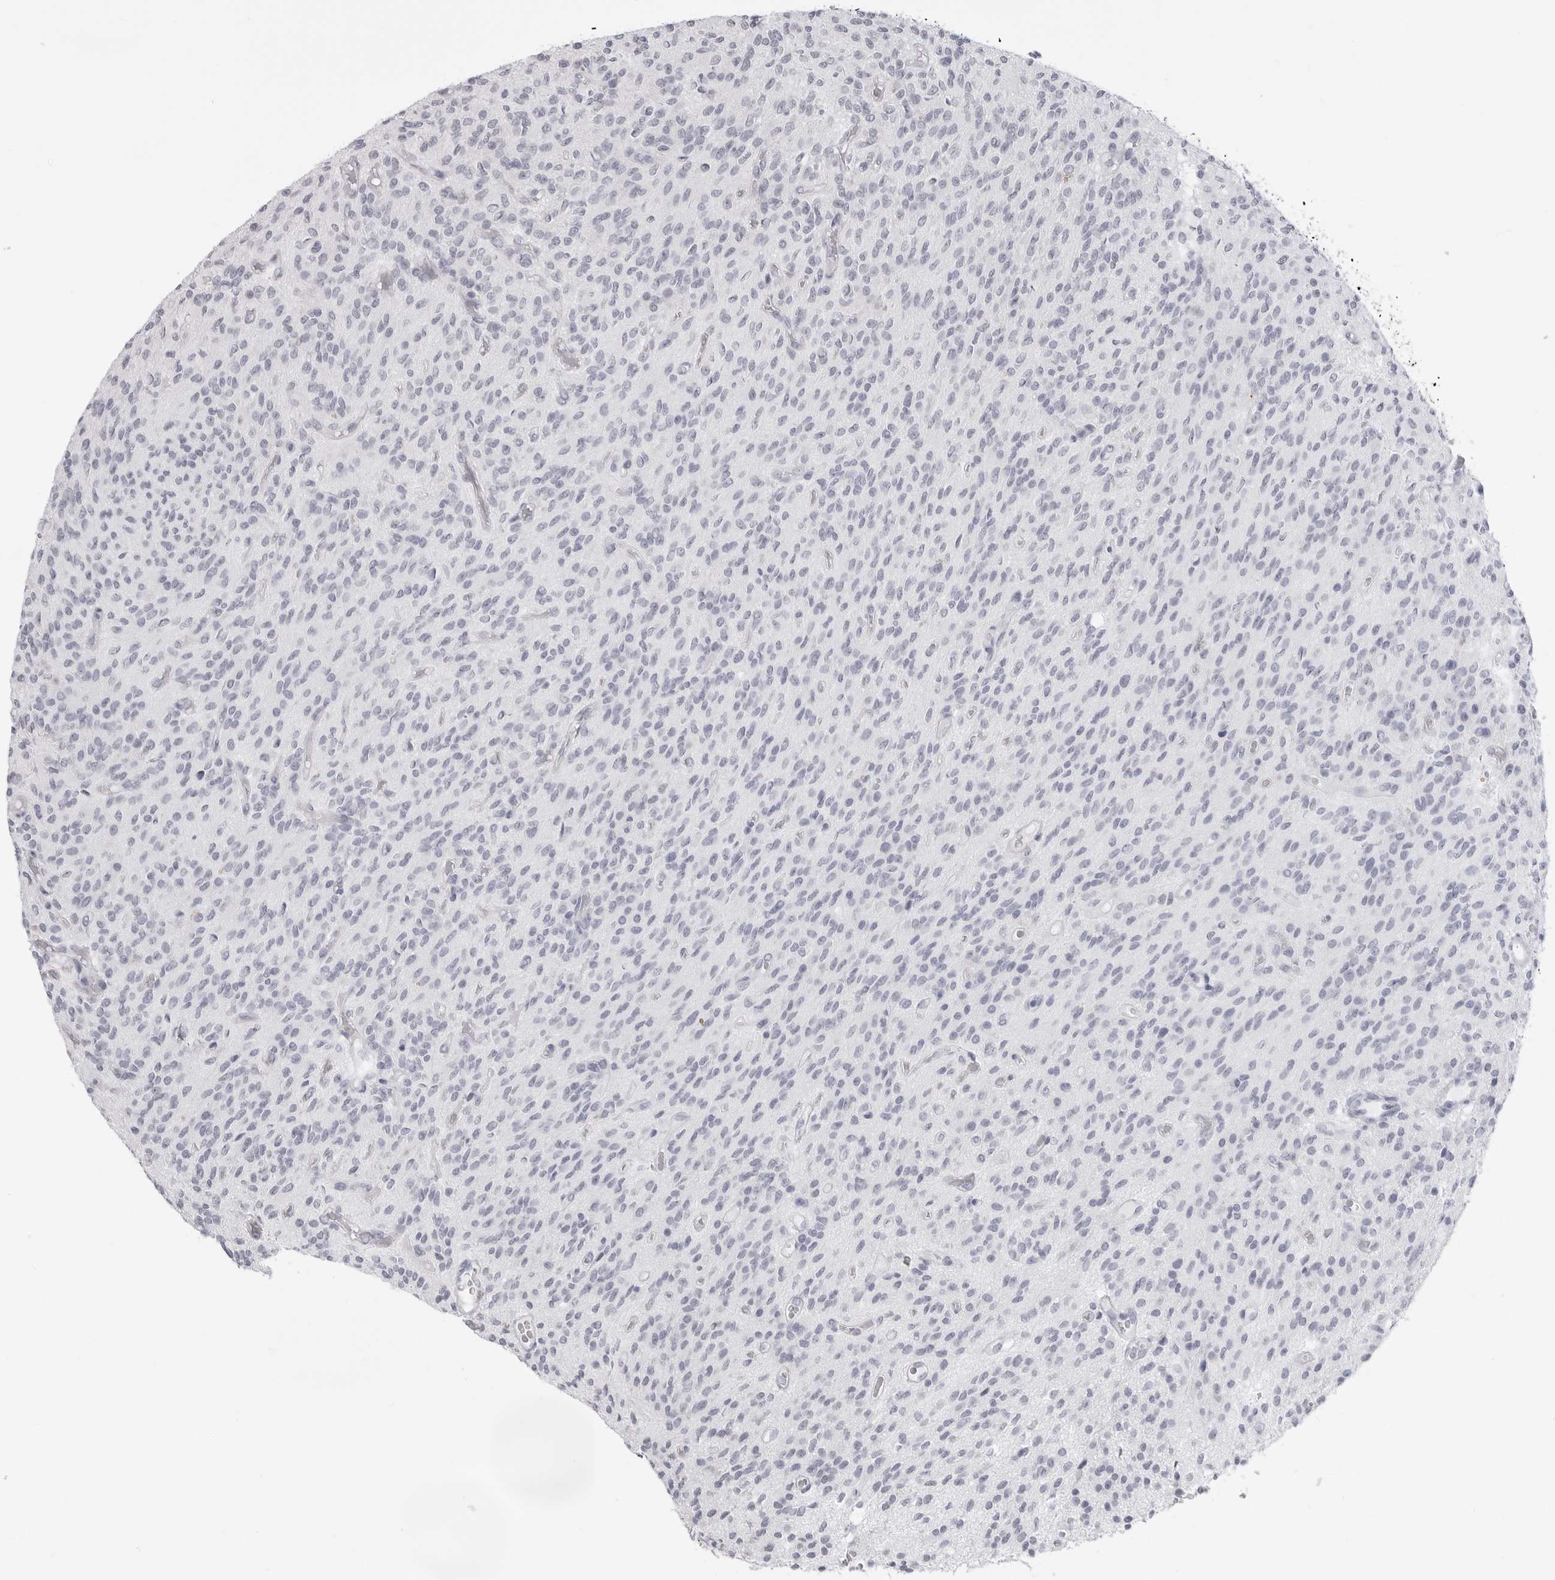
{"staining": {"intensity": "negative", "quantity": "none", "location": "none"}, "tissue": "glioma", "cell_type": "Tumor cells", "image_type": "cancer", "snomed": [{"axis": "morphology", "description": "Glioma, malignant, High grade"}, {"axis": "topography", "description": "Brain"}], "caption": "An immunohistochemistry (IHC) photomicrograph of malignant high-grade glioma is shown. There is no staining in tumor cells of malignant high-grade glioma.", "gene": "SRGAP2", "patient": {"sex": "male", "age": 34}}